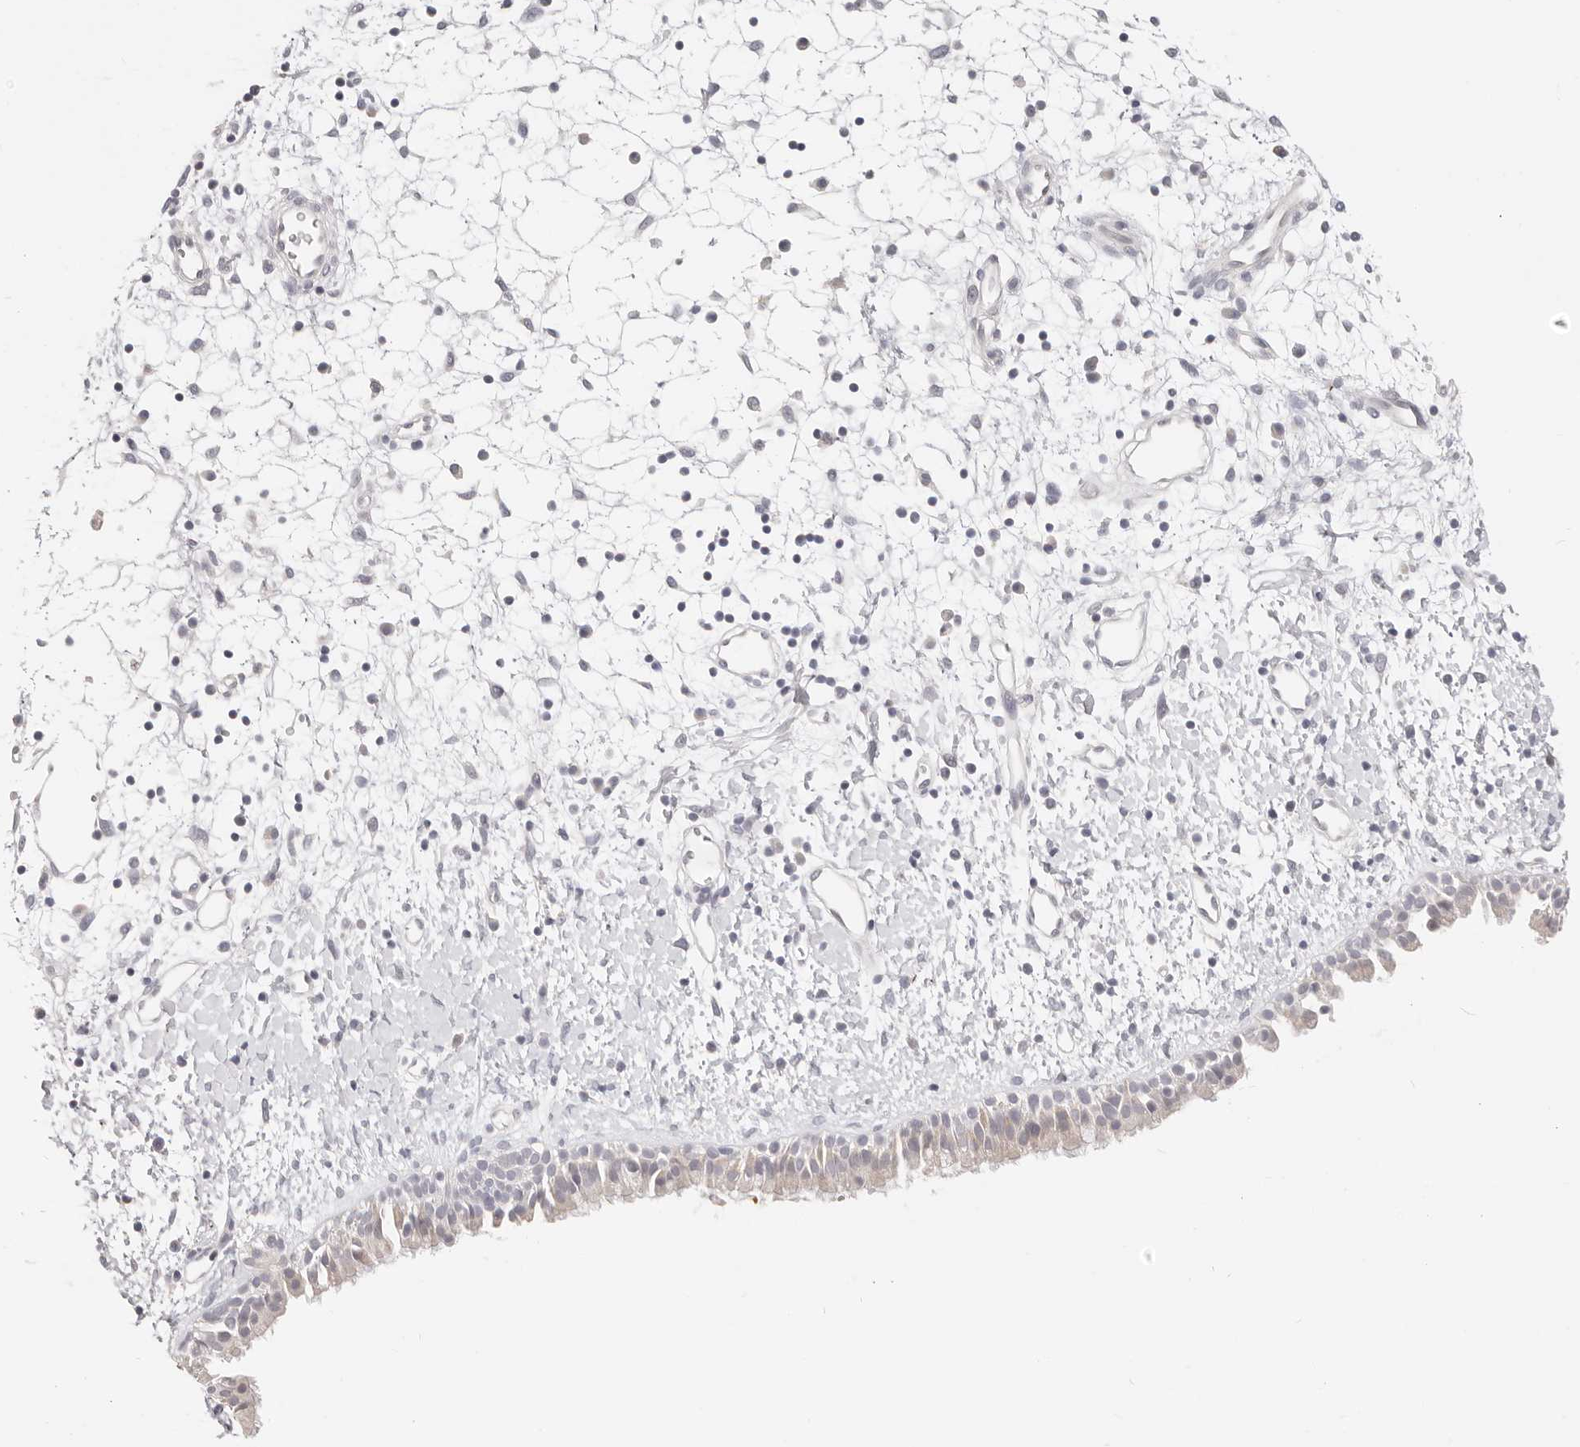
{"staining": {"intensity": "negative", "quantity": "none", "location": "none"}, "tissue": "nasopharynx", "cell_type": "Respiratory epithelial cells", "image_type": "normal", "snomed": [{"axis": "morphology", "description": "Normal tissue, NOS"}, {"axis": "topography", "description": "Nasopharynx"}], "caption": "This is an immunohistochemistry histopathology image of unremarkable human nasopharynx. There is no staining in respiratory epithelial cells.", "gene": "ASCL1", "patient": {"sex": "male", "age": 22}}